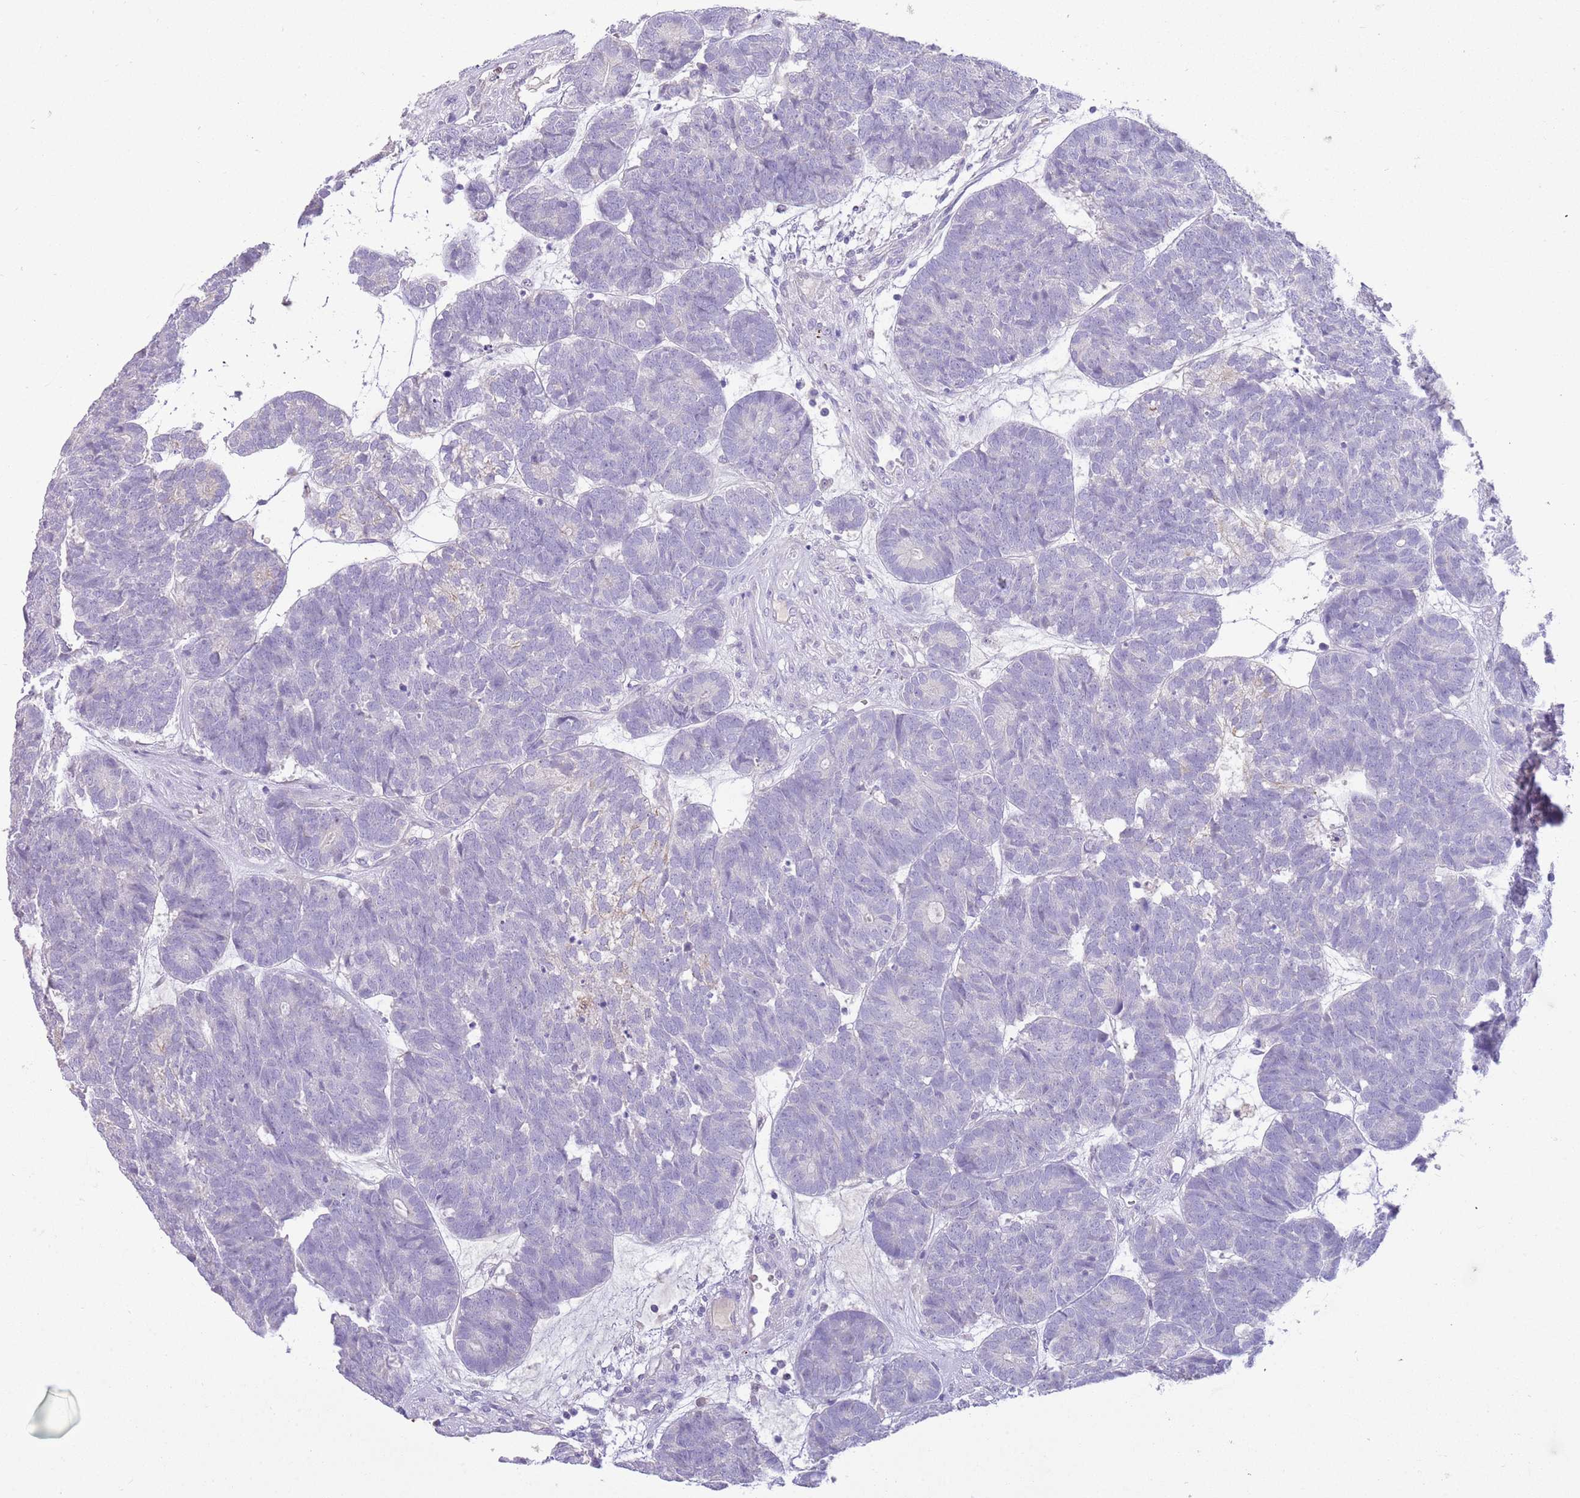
{"staining": {"intensity": "negative", "quantity": "none", "location": "none"}, "tissue": "head and neck cancer", "cell_type": "Tumor cells", "image_type": "cancer", "snomed": [{"axis": "morphology", "description": "Adenocarcinoma, NOS"}, {"axis": "topography", "description": "Head-Neck"}], "caption": "Immunohistochemical staining of human adenocarcinoma (head and neck) shows no significant expression in tumor cells.", "gene": "SFTPA1", "patient": {"sex": "female", "age": 81}}